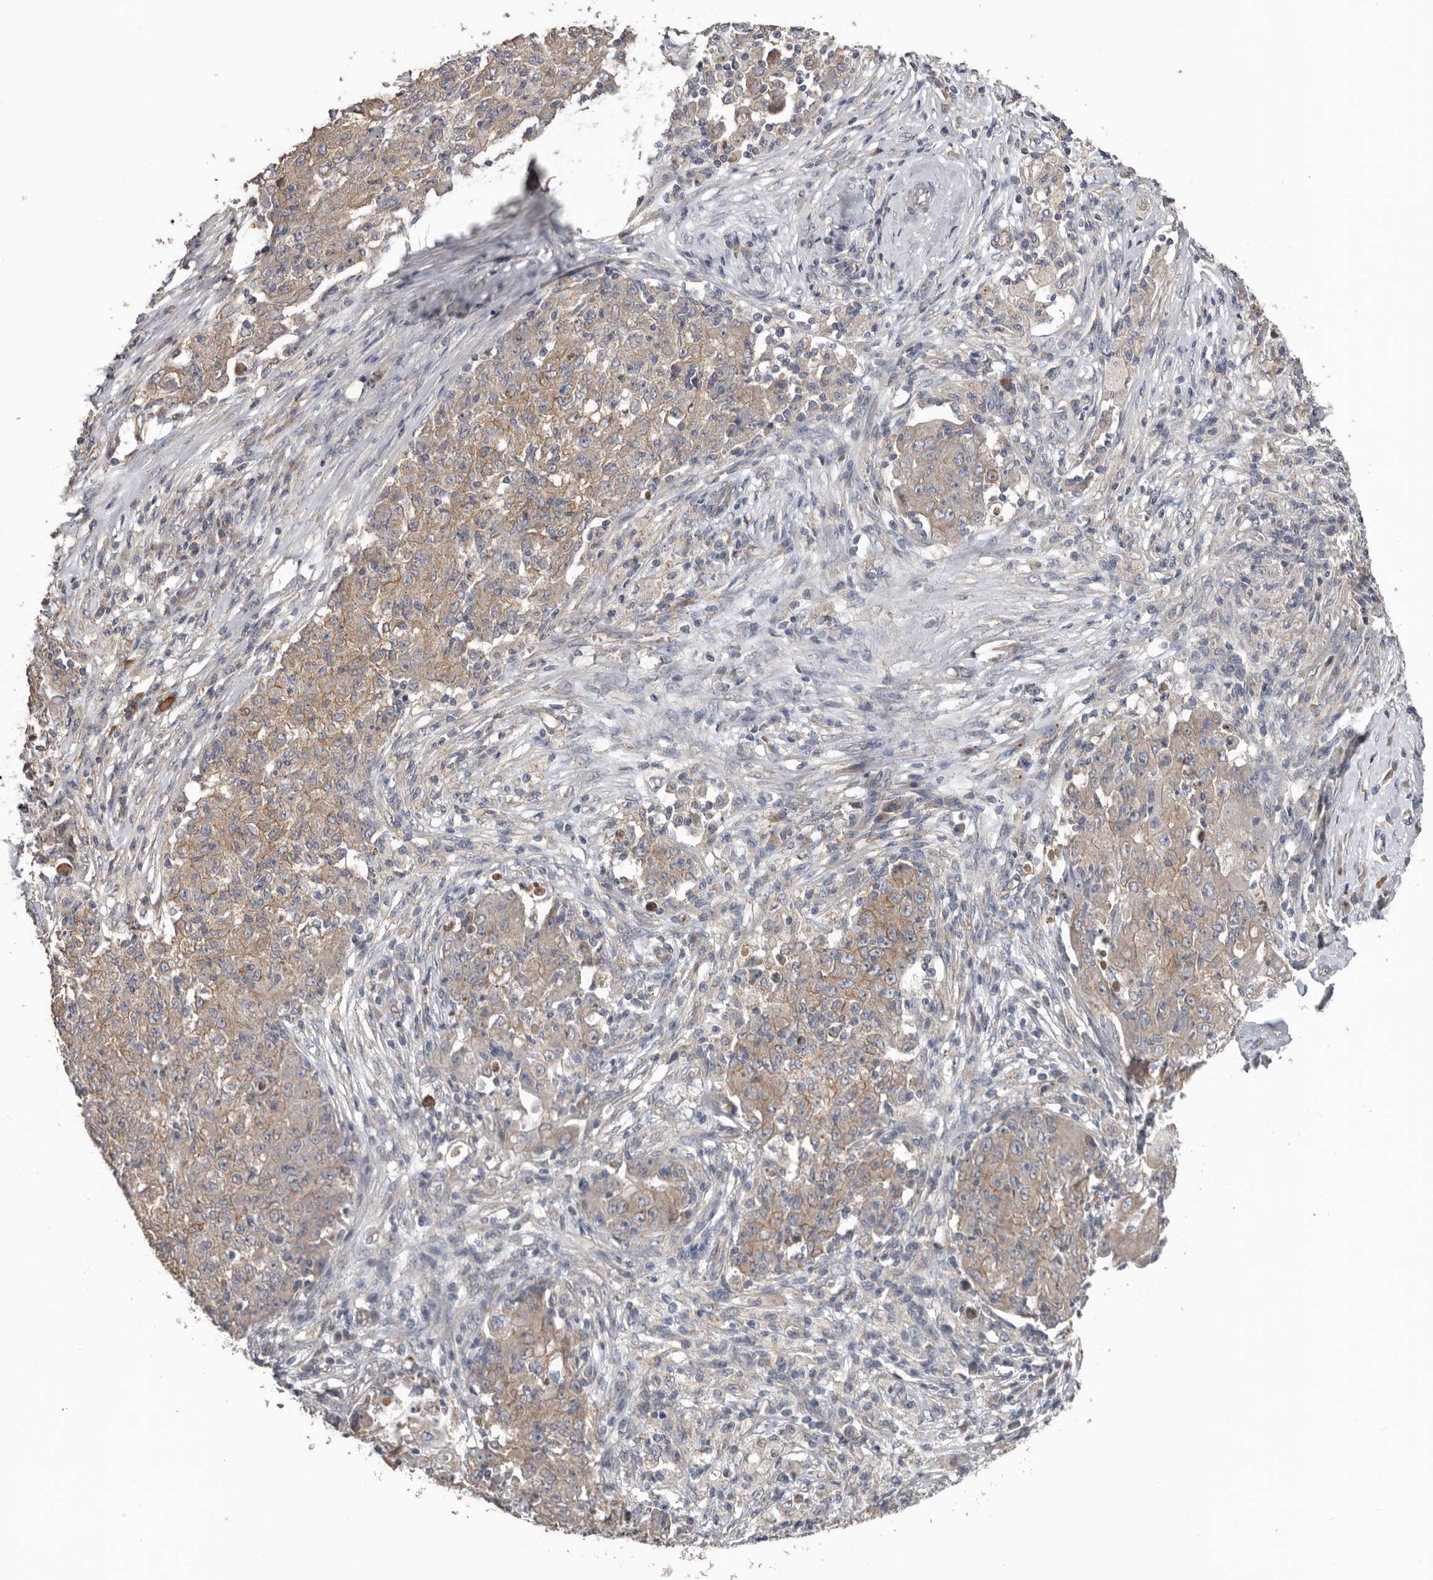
{"staining": {"intensity": "weak", "quantity": ">75%", "location": "cytoplasmic/membranous"}, "tissue": "ovarian cancer", "cell_type": "Tumor cells", "image_type": "cancer", "snomed": [{"axis": "morphology", "description": "Carcinoma, endometroid"}, {"axis": "topography", "description": "Ovary"}], "caption": "Ovarian endometroid carcinoma stained for a protein reveals weak cytoplasmic/membranous positivity in tumor cells.", "gene": "HYAL4", "patient": {"sex": "female", "age": 42}}